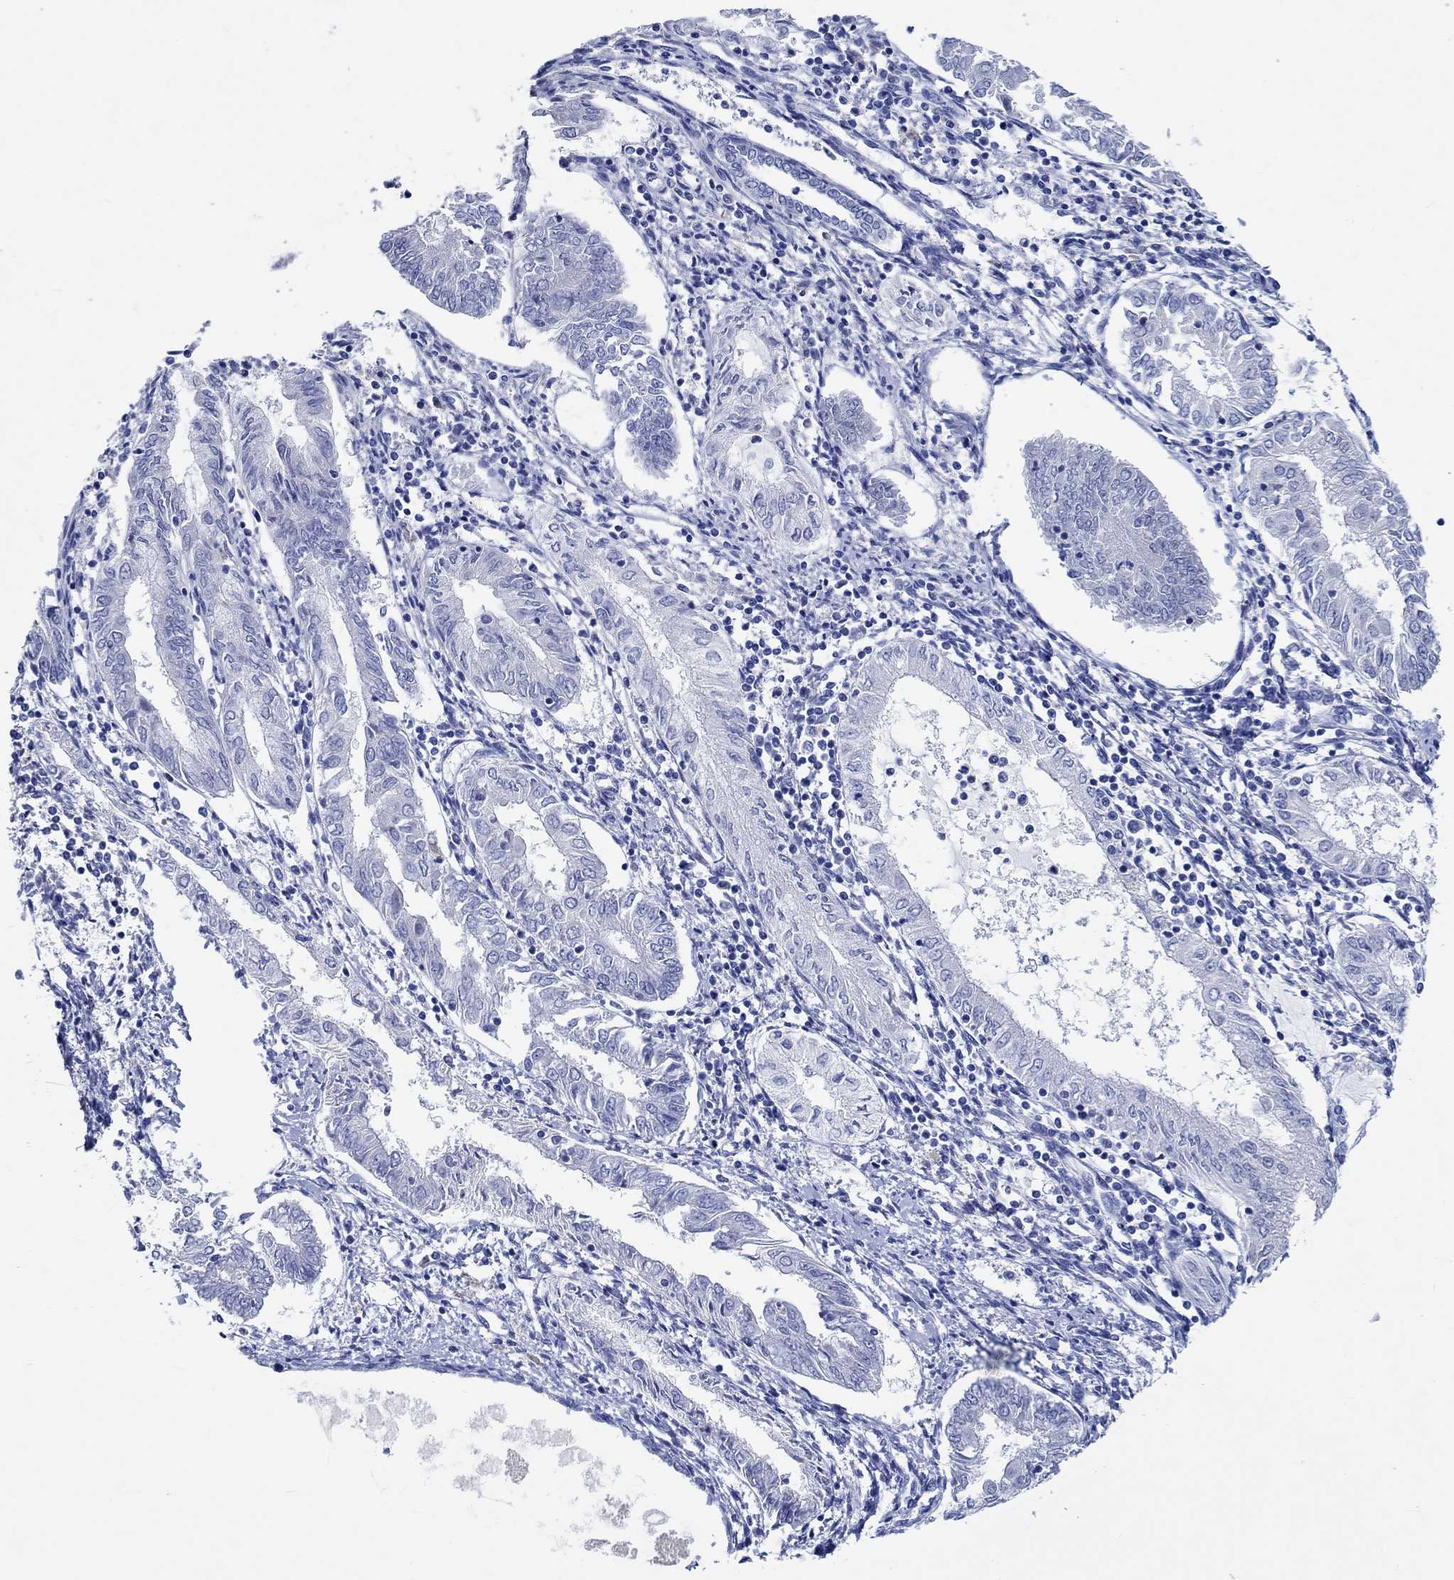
{"staining": {"intensity": "negative", "quantity": "none", "location": "none"}, "tissue": "endometrial cancer", "cell_type": "Tumor cells", "image_type": "cancer", "snomed": [{"axis": "morphology", "description": "Adenocarcinoma, NOS"}, {"axis": "topography", "description": "Endometrium"}], "caption": "High magnification brightfield microscopy of endometrial cancer (adenocarcinoma) stained with DAB (3,3'-diaminobenzidine) (brown) and counterstained with hematoxylin (blue): tumor cells show no significant staining. (DAB (3,3'-diaminobenzidine) IHC, high magnification).", "gene": "SHISA4", "patient": {"sex": "female", "age": 68}}